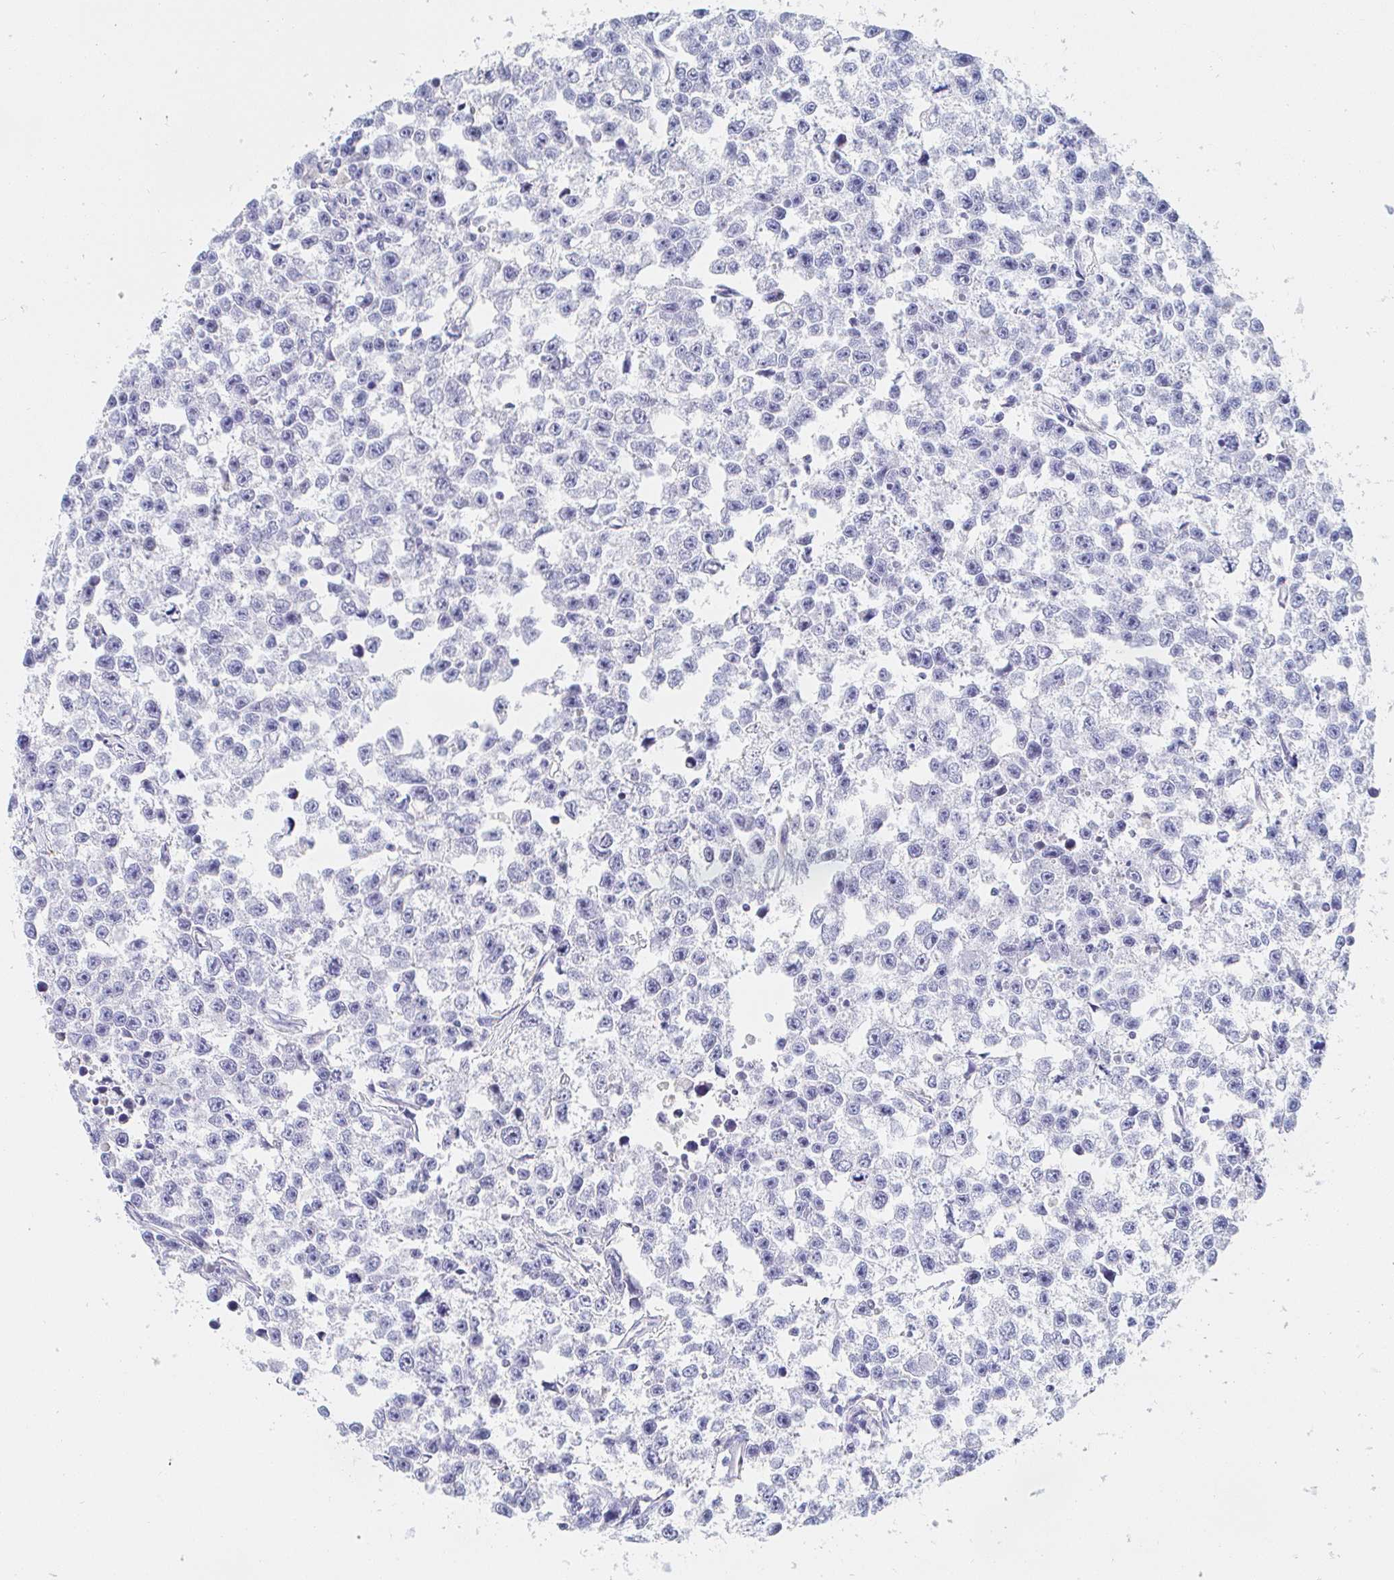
{"staining": {"intensity": "negative", "quantity": "none", "location": "none"}, "tissue": "testis cancer", "cell_type": "Tumor cells", "image_type": "cancer", "snomed": [{"axis": "morphology", "description": "Seminoma, NOS"}, {"axis": "topography", "description": "Testis"}], "caption": "Seminoma (testis) stained for a protein using immunohistochemistry (IHC) reveals no expression tumor cells.", "gene": "PDE6B", "patient": {"sex": "male", "age": 26}}